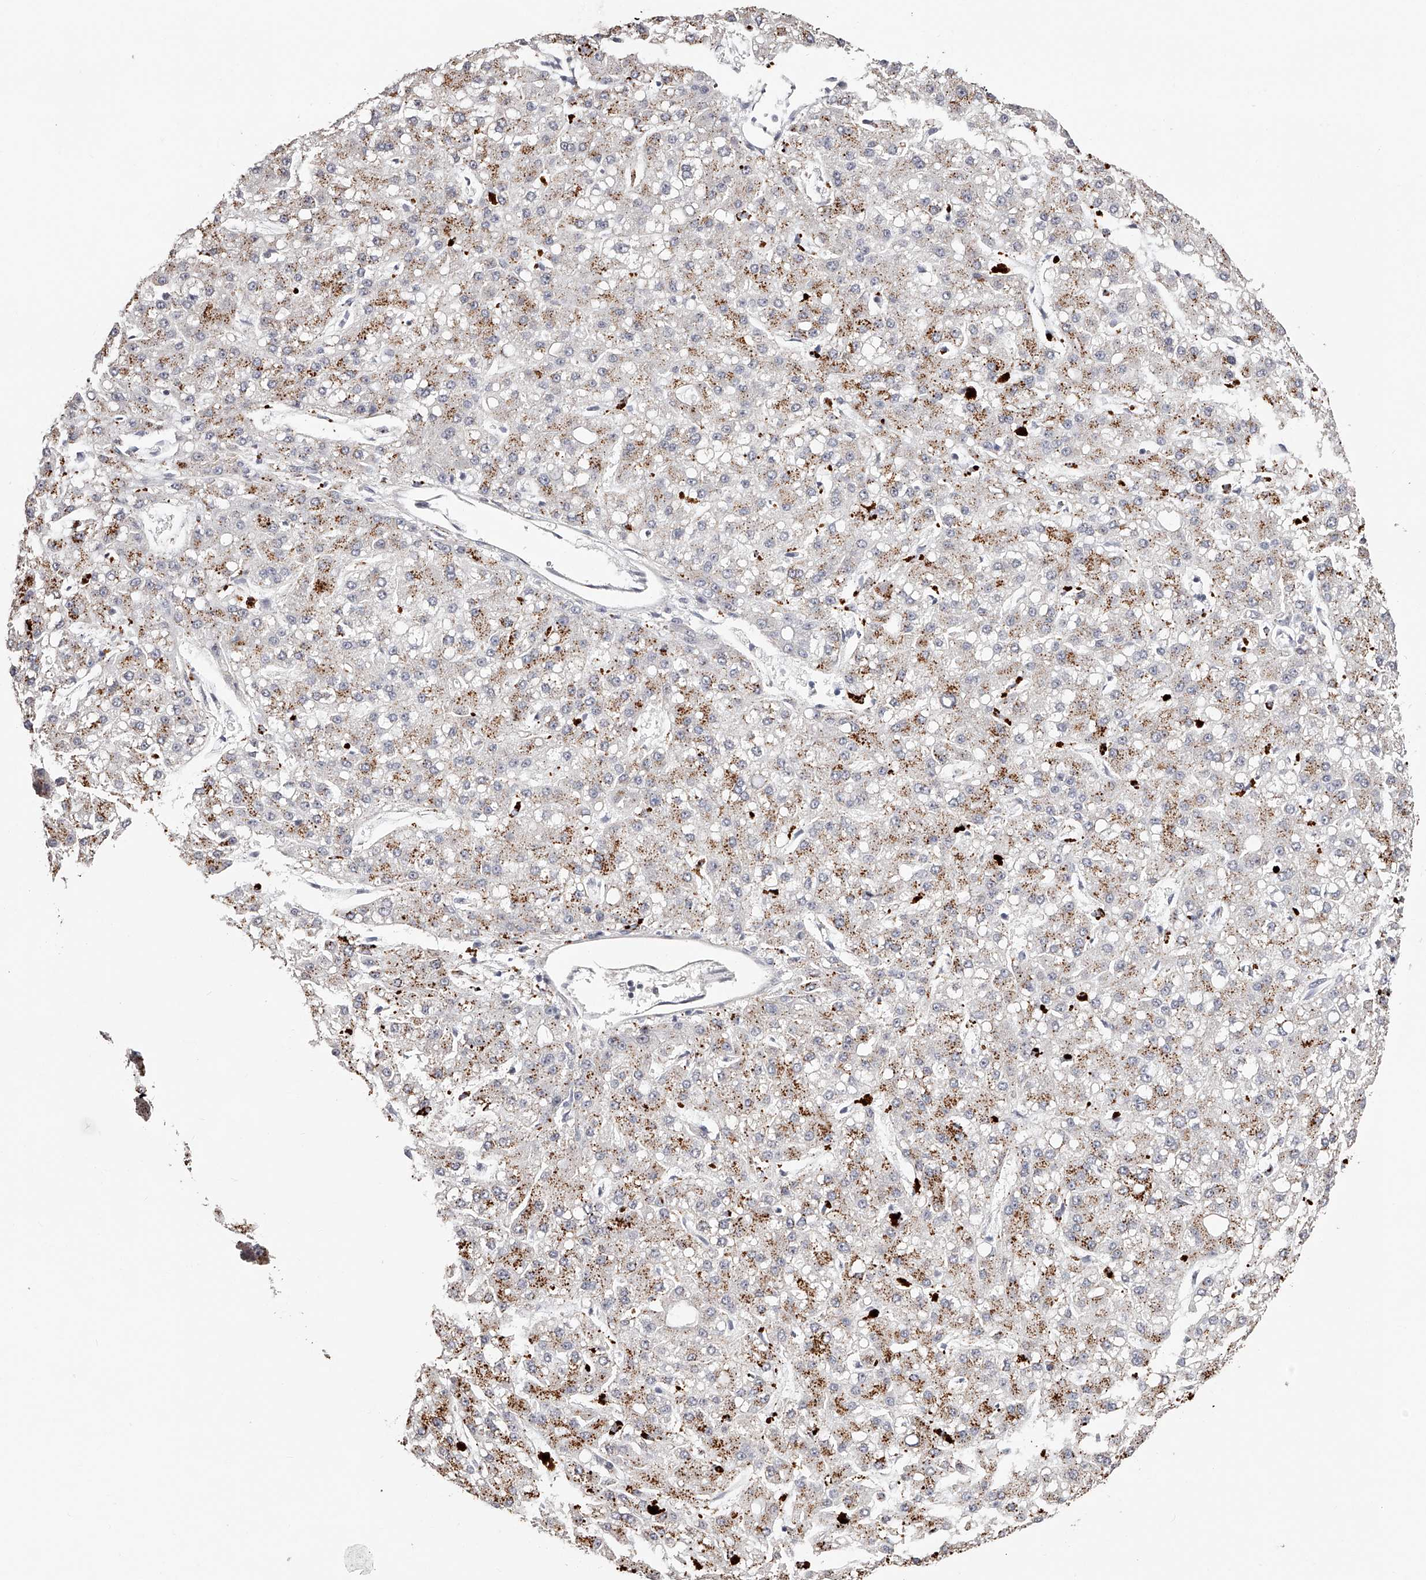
{"staining": {"intensity": "moderate", "quantity": ">75%", "location": "cytoplasmic/membranous"}, "tissue": "liver cancer", "cell_type": "Tumor cells", "image_type": "cancer", "snomed": [{"axis": "morphology", "description": "Carcinoma, Hepatocellular, NOS"}, {"axis": "topography", "description": "Liver"}], "caption": "Protein staining demonstrates moderate cytoplasmic/membranous expression in about >75% of tumor cells in liver hepatocellular carcinoma. (DAB (3,3'-diaminobenzidine) IHC with brightfield microscopy, high magnification).", "gene": "SLC35D3", "patient": {"sex": "male", "age": 67}}